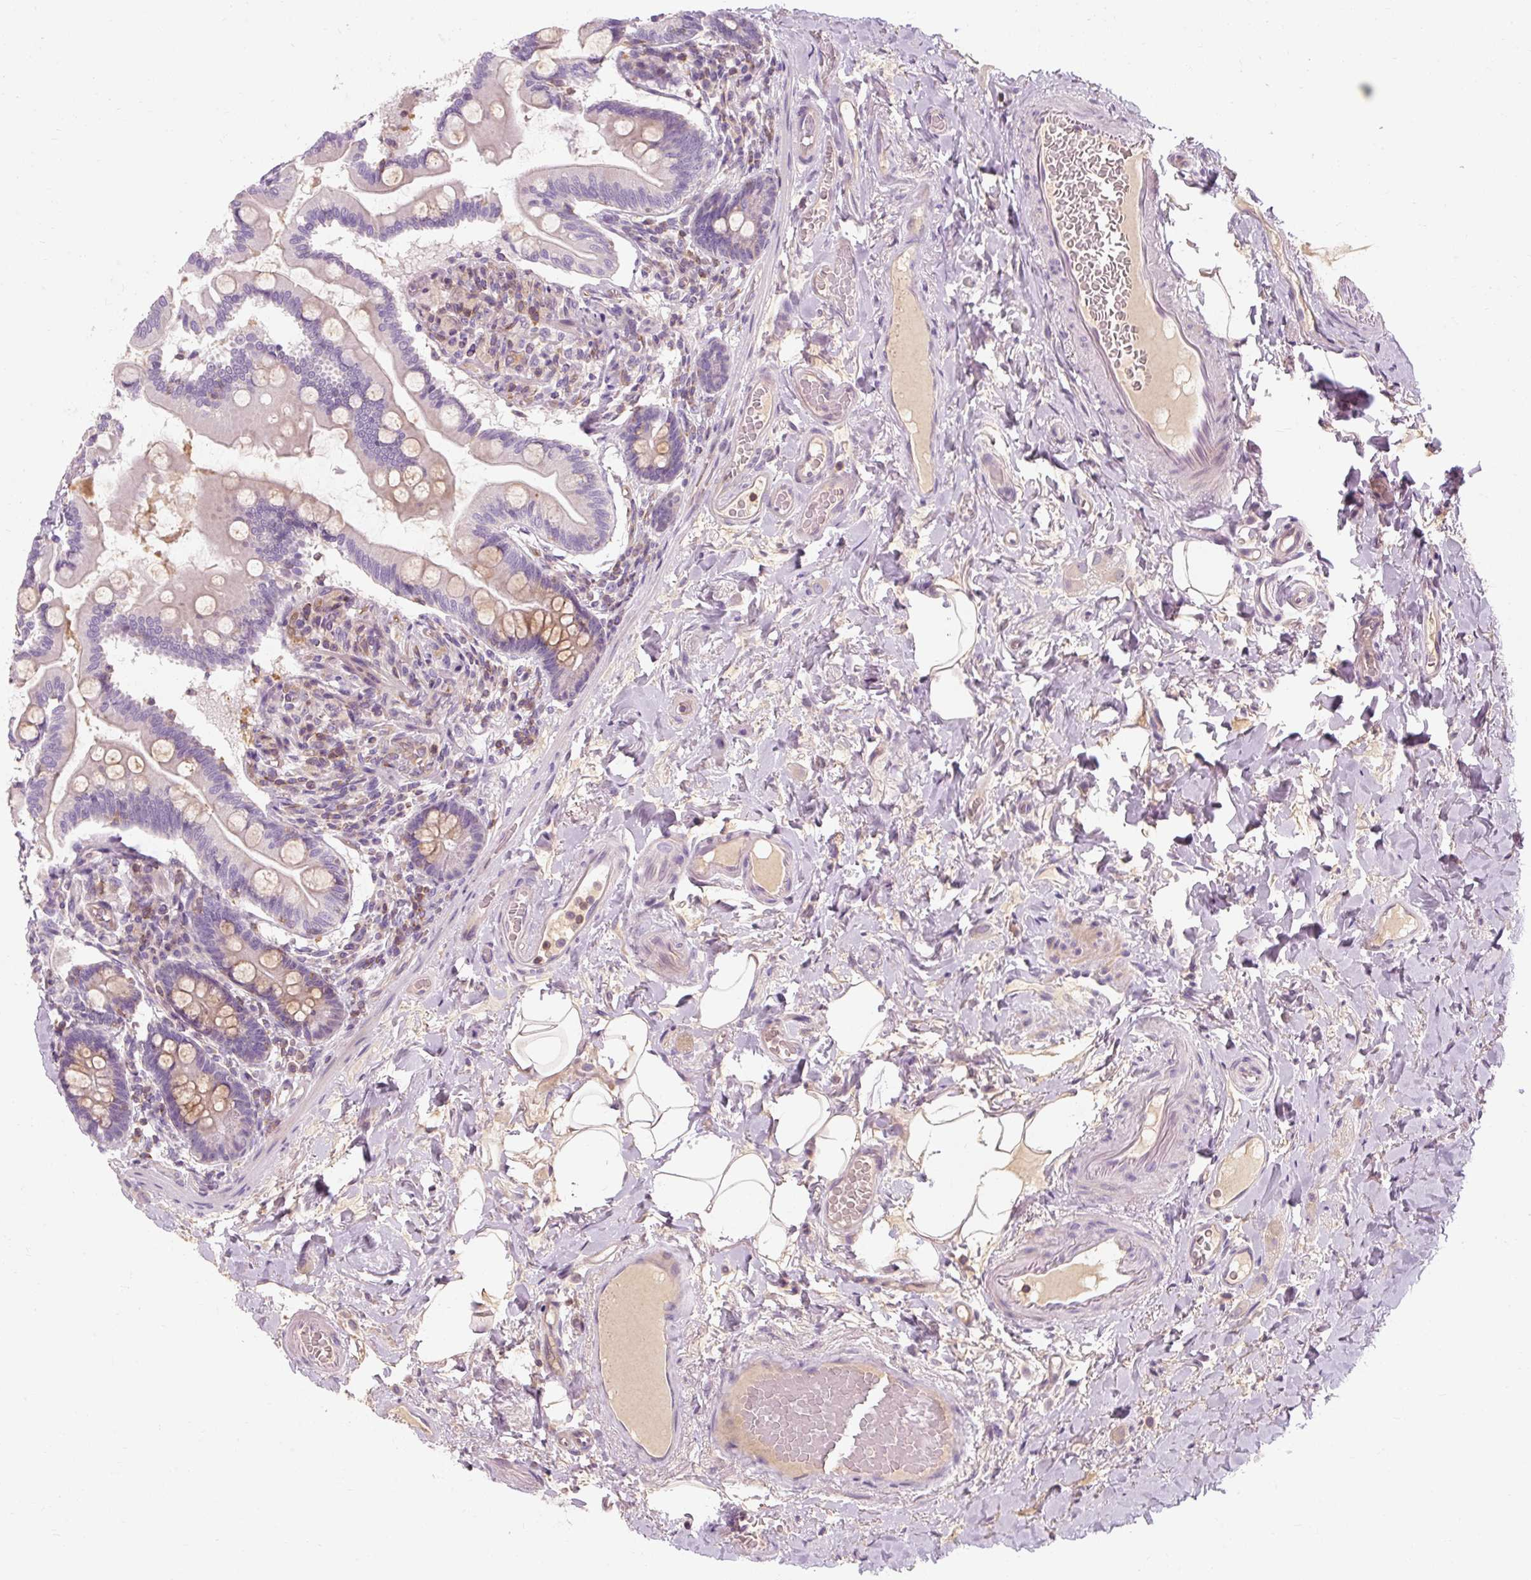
{"staining": {"intensity": "weak", "quantity": "25%-75%", "location": "cytoplasmic/membranous"}, "tissue": "small intestine", "cell_type": "Glandular cells", "image_type": "normal", "snomed": [{"axis": "morphology", "description": "Normal tissue, NOS"}, {"axis": "topography", "description": "Small intestine"}], "caption": "High-power microscopy captured an immunohistochemistry micrograph of unremarkable small intestine, revealing weak cytoplasmic/membranous staining in about 25%-75% of glandular cells. The staining was performed using DAB (3,3'-diaminobenzidine) to visualize the protein expression in brown, while the nuclei were stained in blue with hematoxylin (Magnification: 20x).", "gene": "TIGD2", "patient": {"sex": "female", "age": 64}}